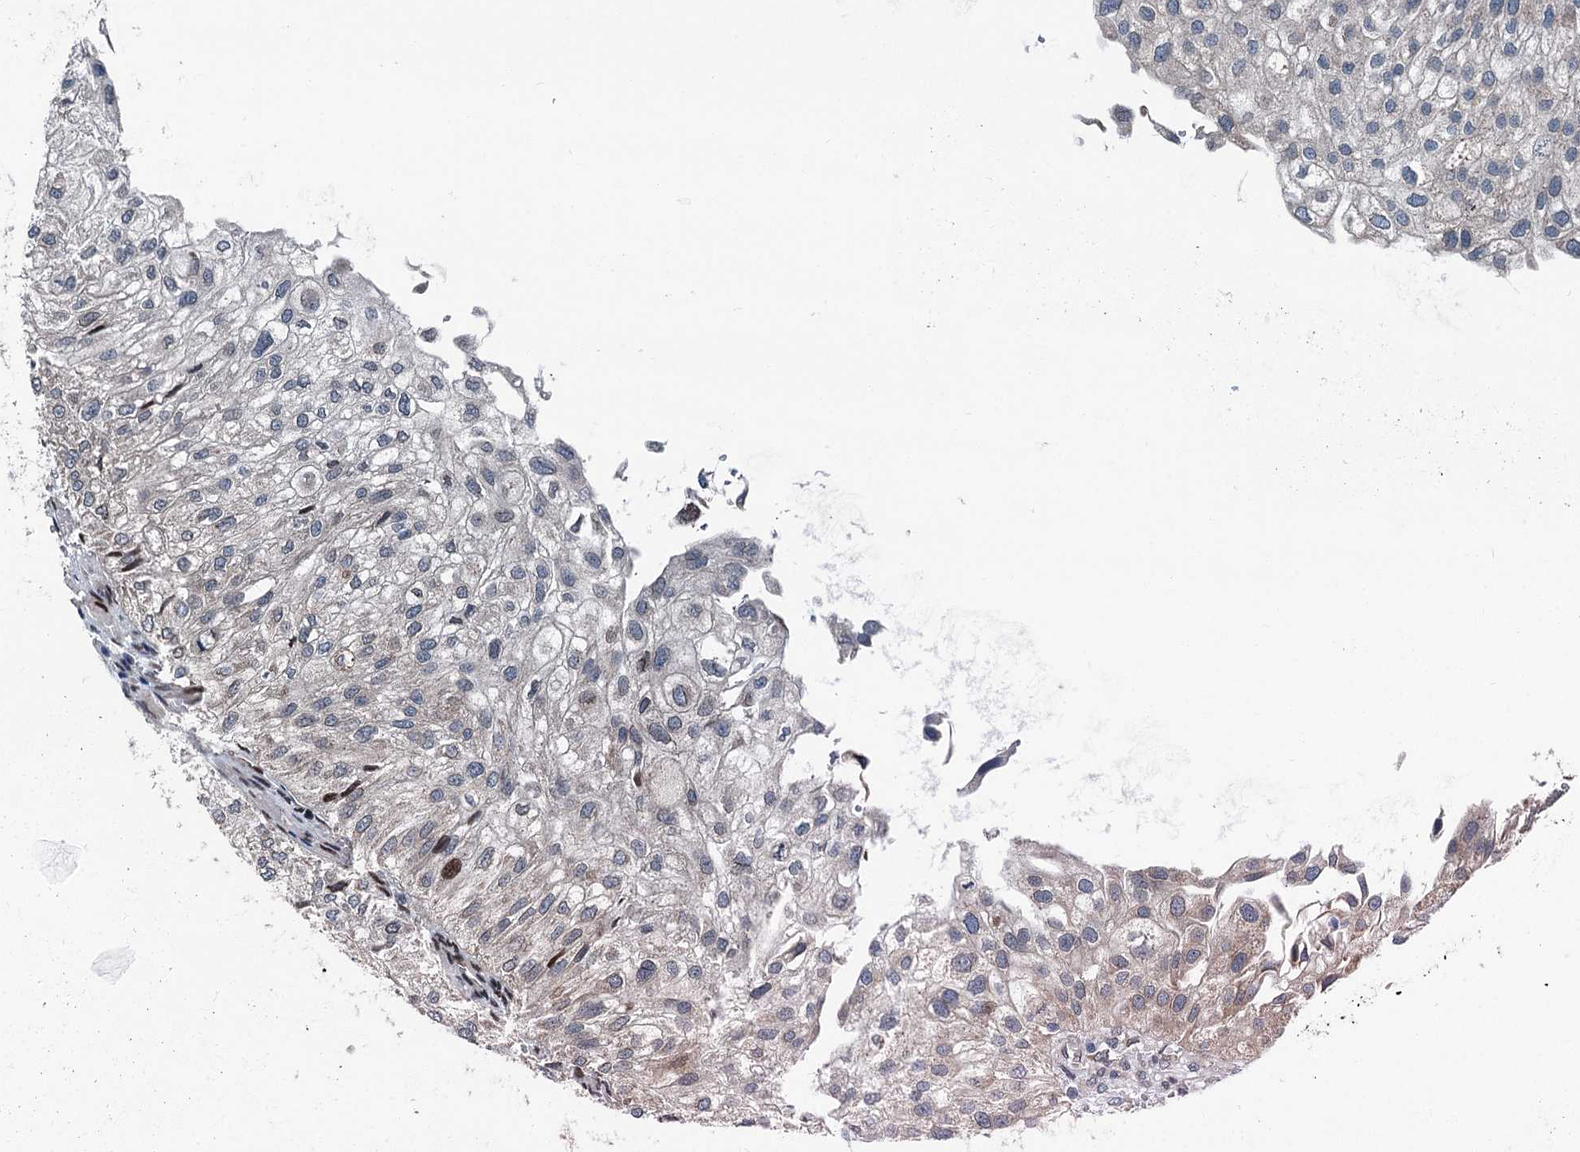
{"staining": {"intensity": "moderate", "quantity": "<25%", "location": "cytoplasmic/membranous,nuclear"}, "tissue": "urothelial cancer", "cell_type": "Tumor cells", "image_type": "cancer", "snomed": [{"axis": "morphology", "description": "Urothelial carcinoma, Low grade"}, {"axis": "topography", "description": "Urinary bladder"}], "caption": "Moderate cytoplasmic/membranous and nuclear staining for a protein is seen in about <25% of tumor cells of urothelial cancer using immunohistochemistry.", "gene": "MRPL14", "patient": {"sex": "female", "age": 89}}